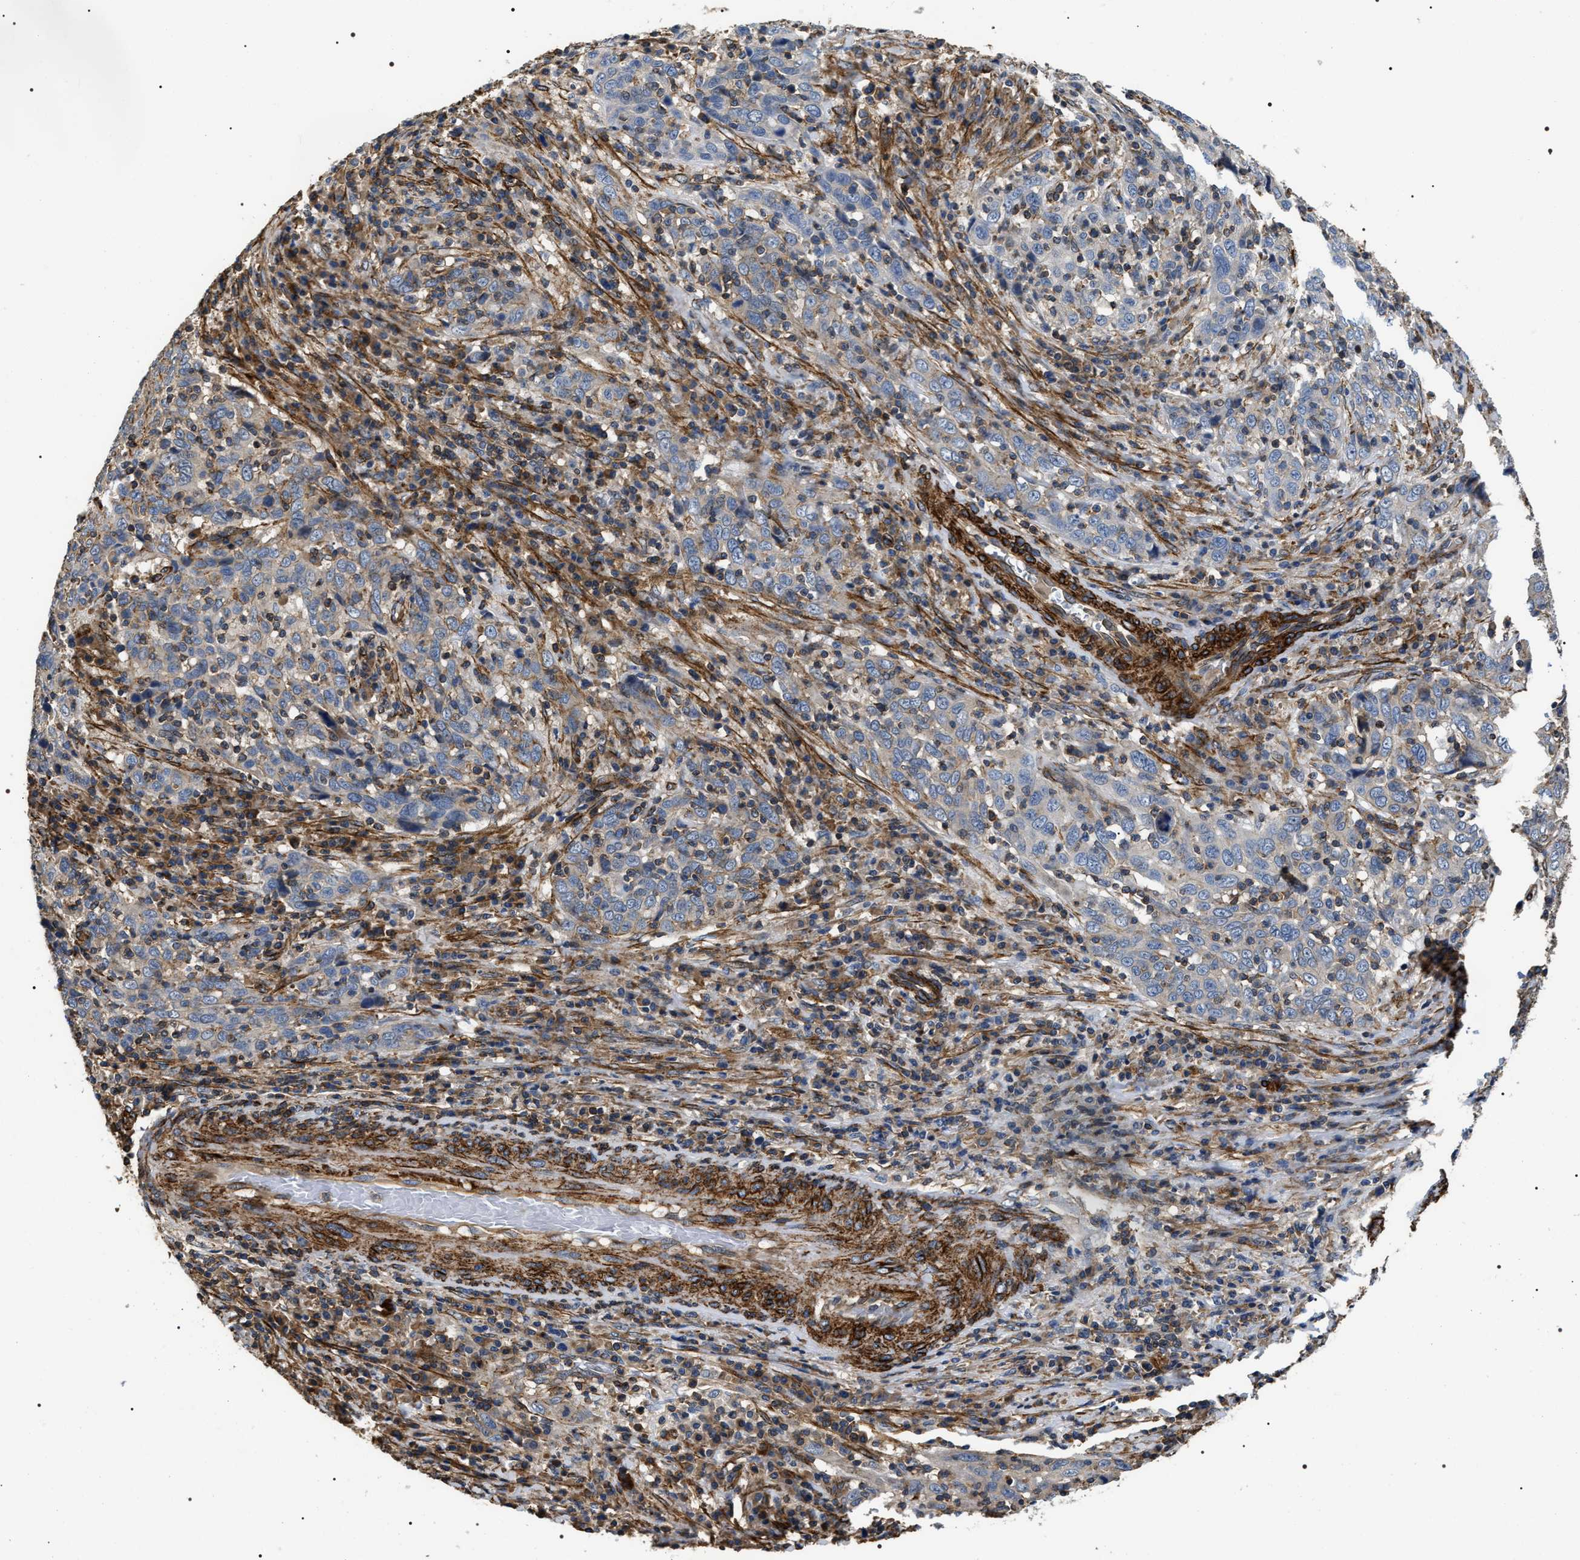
{"staining": {"intensity": "negative", "quantity": "none", "location": "none"}, "tissue": "cervical cancer", "cell_type": "Tumor cells", "image_type": "cancer", "snomed": [{"axis": "morphology", "description": "Squamous cell carcinoma, NOS"}, {"axis": "topography", "description": "Cervix"}], "caption": "The photomicrograph shows no staining of tumor cells in cervical cancer.", "gene": "ZC3HAV1L", "patient": {"sex": "female", "age": 46}}